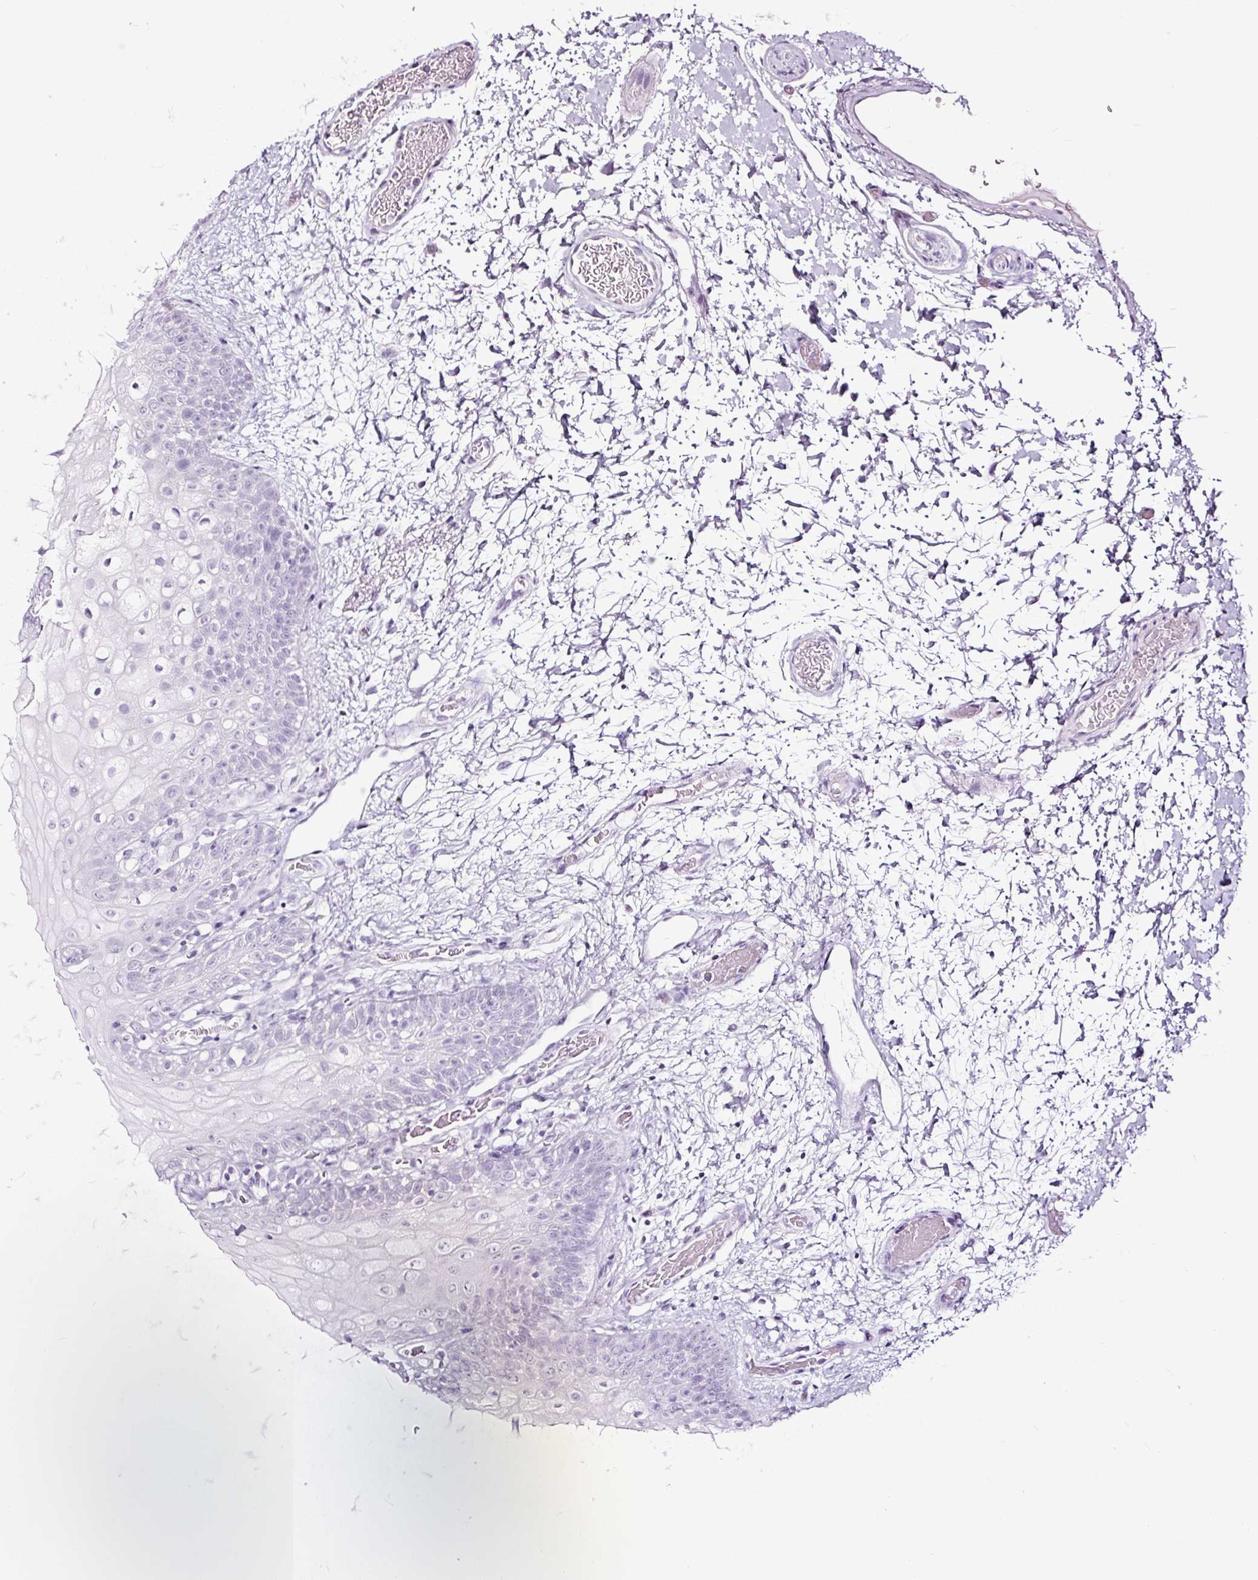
{"staining": {"intensity": "negative", "quantity": "none", "location": "none"}, "tissue": "oral mucosa", "cell_type": "Squamous epithelial cells", "image_type": "normal", "snomed": [{"axis": "morphology", "description": "Normal tissue, NOS"}, {"axis": "morphology", "description": "Squamous cell carcinoma, NOS"}, {"axis": "topography", "description": "Oral tissue"}, {"axis": "topography", "description": "Tounge, NOS"}, {"axis": "topography", "description": "Head-Neck"}], "caption": "This is a histopathology image of IHC staining of benign oral mucosa, which shows no positivity in squamous epithelial cells. (Immunohistochemistry, brightfield microscopy, high magnification).", "gene": "NPHS2", "patient": {"sex": "male", "age": 76}}